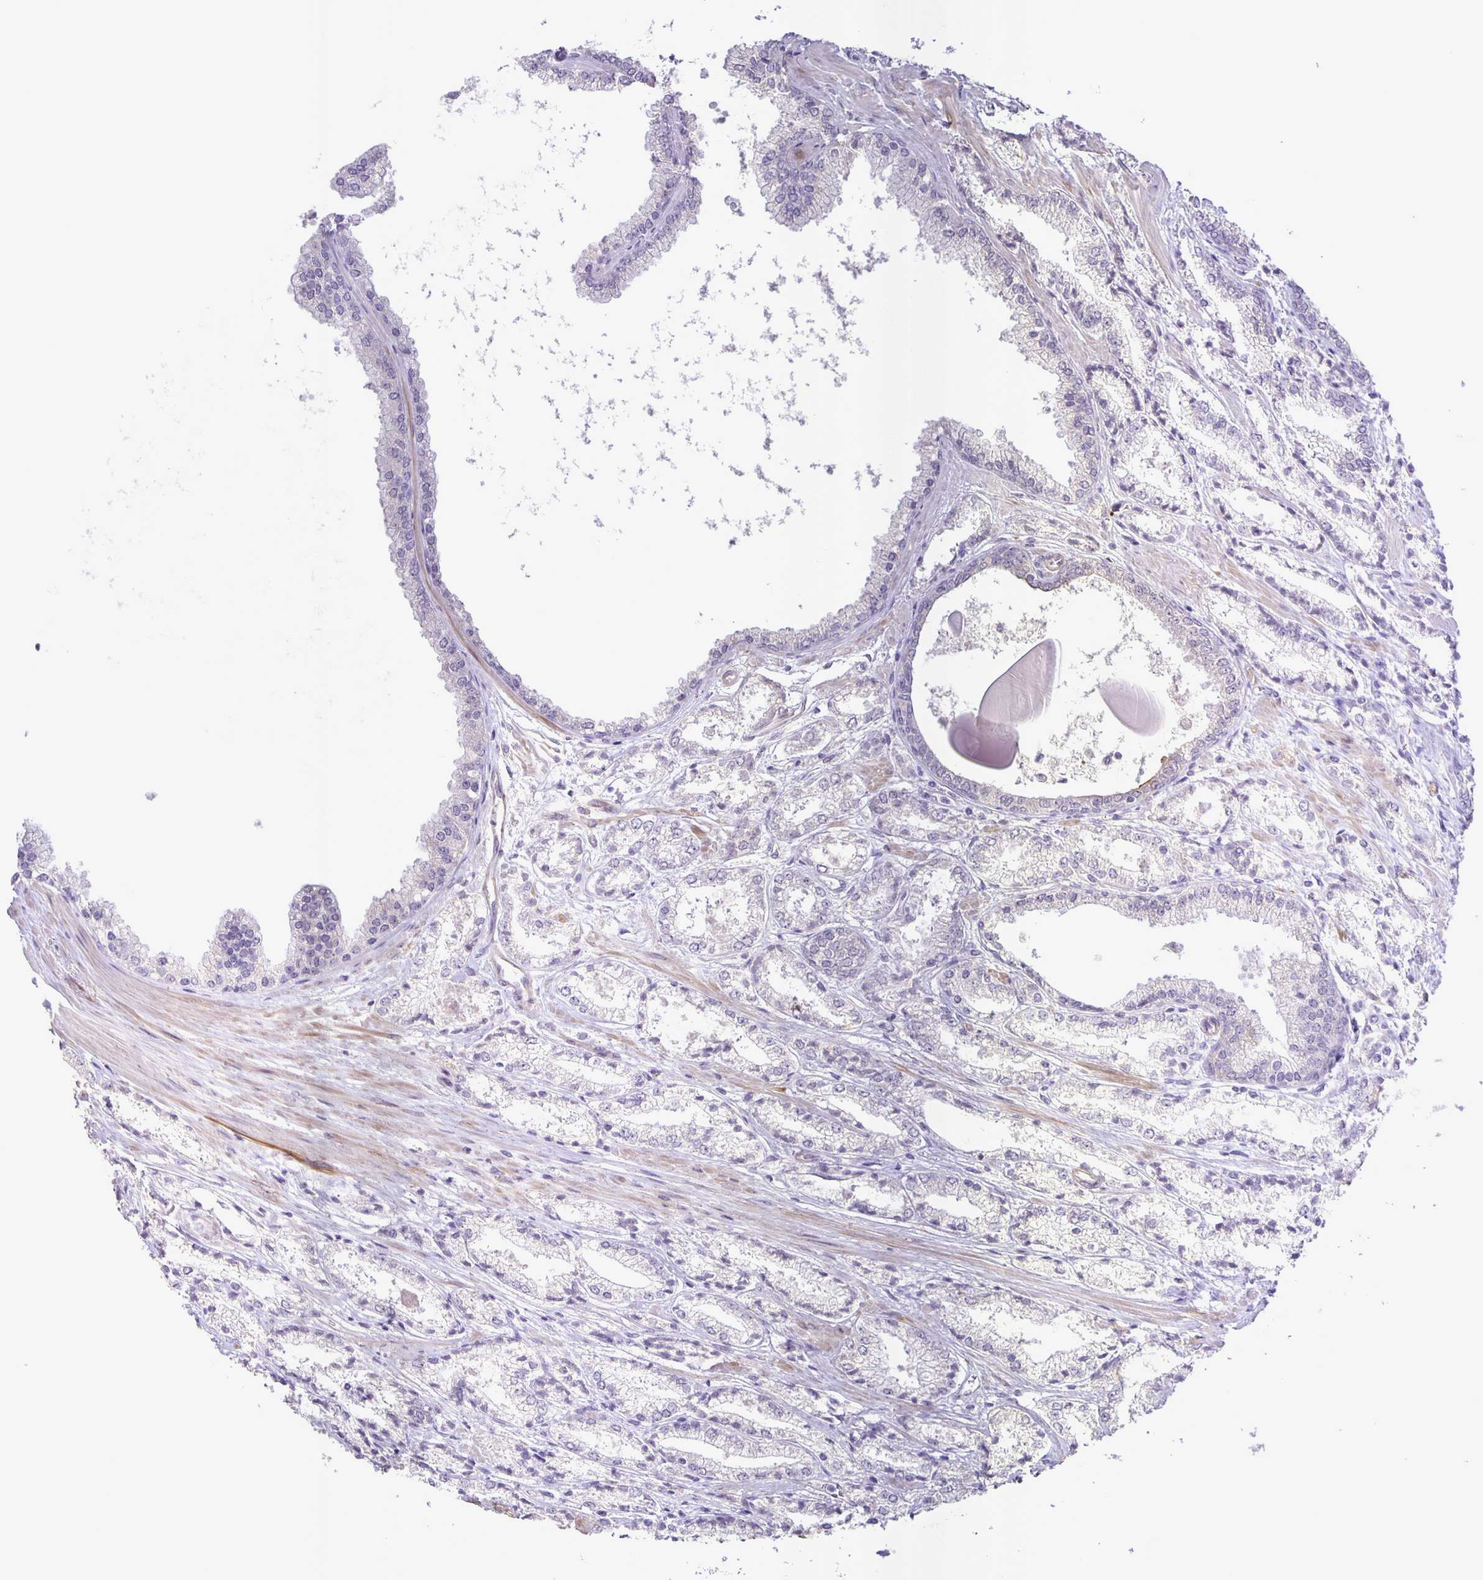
{"staining": {"intensity": "negative", "quantity": "none", "location": "none"}, "tissue": "prostate cancer", "cell_type": "Tumor cells", "image_type": "cancer", "snomed": [{"axis": "morphology", "description": "Adenocarcinoma, High grade"}, {"axis": "topography", "description": "Prostate"}], "caption": "A high-resolution micrograph shows immunohistochemistry (IHC) staining of prostate adenocarcinoma (high-grade), which exhibits no significant expression in tumor cells.", "gene": "SRCIN1", "patient": {"sex": "male", "age": 64}}